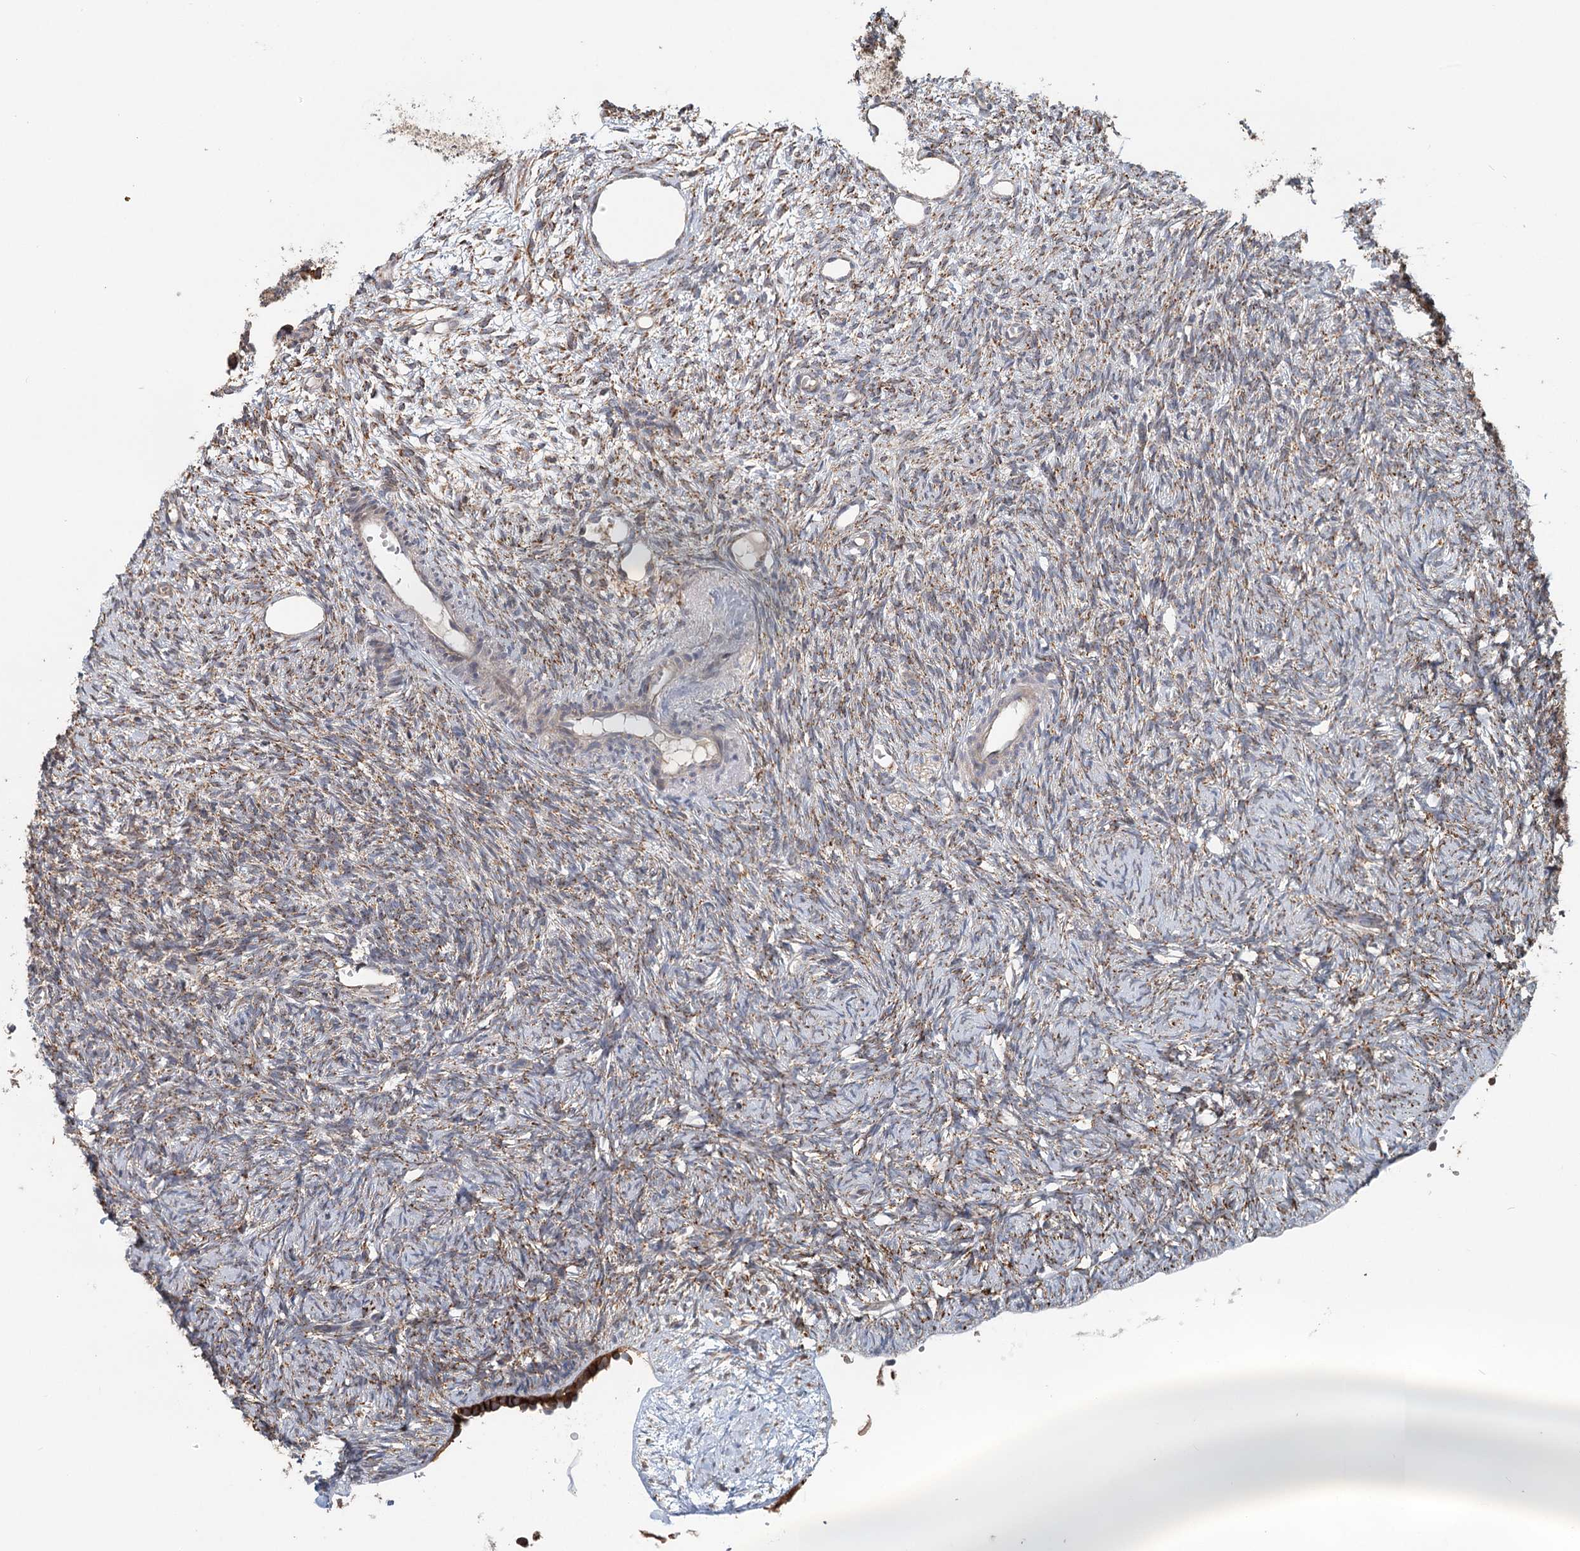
{"staining": {"intensity": "weak", "quantity": ">75%", "location": "cytoplasmic/membranous"}, "tissue": "ovary", "cell_type": "Ovarian stroma cells", "image_type": "normal", "snomed": [{"axis": "morphology", "description": "Normal tissue, NOS"}, {"axis": "topography", "description": "Ovary"}], "caption": "IHC (DAB) staining of unremarkable ovary displays weak cytoplasmic/membranous protein staining in approximately >75% of ovarian stroma cells. Immunohistochemistry (ihc) stains the protein in brown and the nuclei are stained blue.", "gene": "RNF111", "patient": {"sex": "female", "age": 51}}